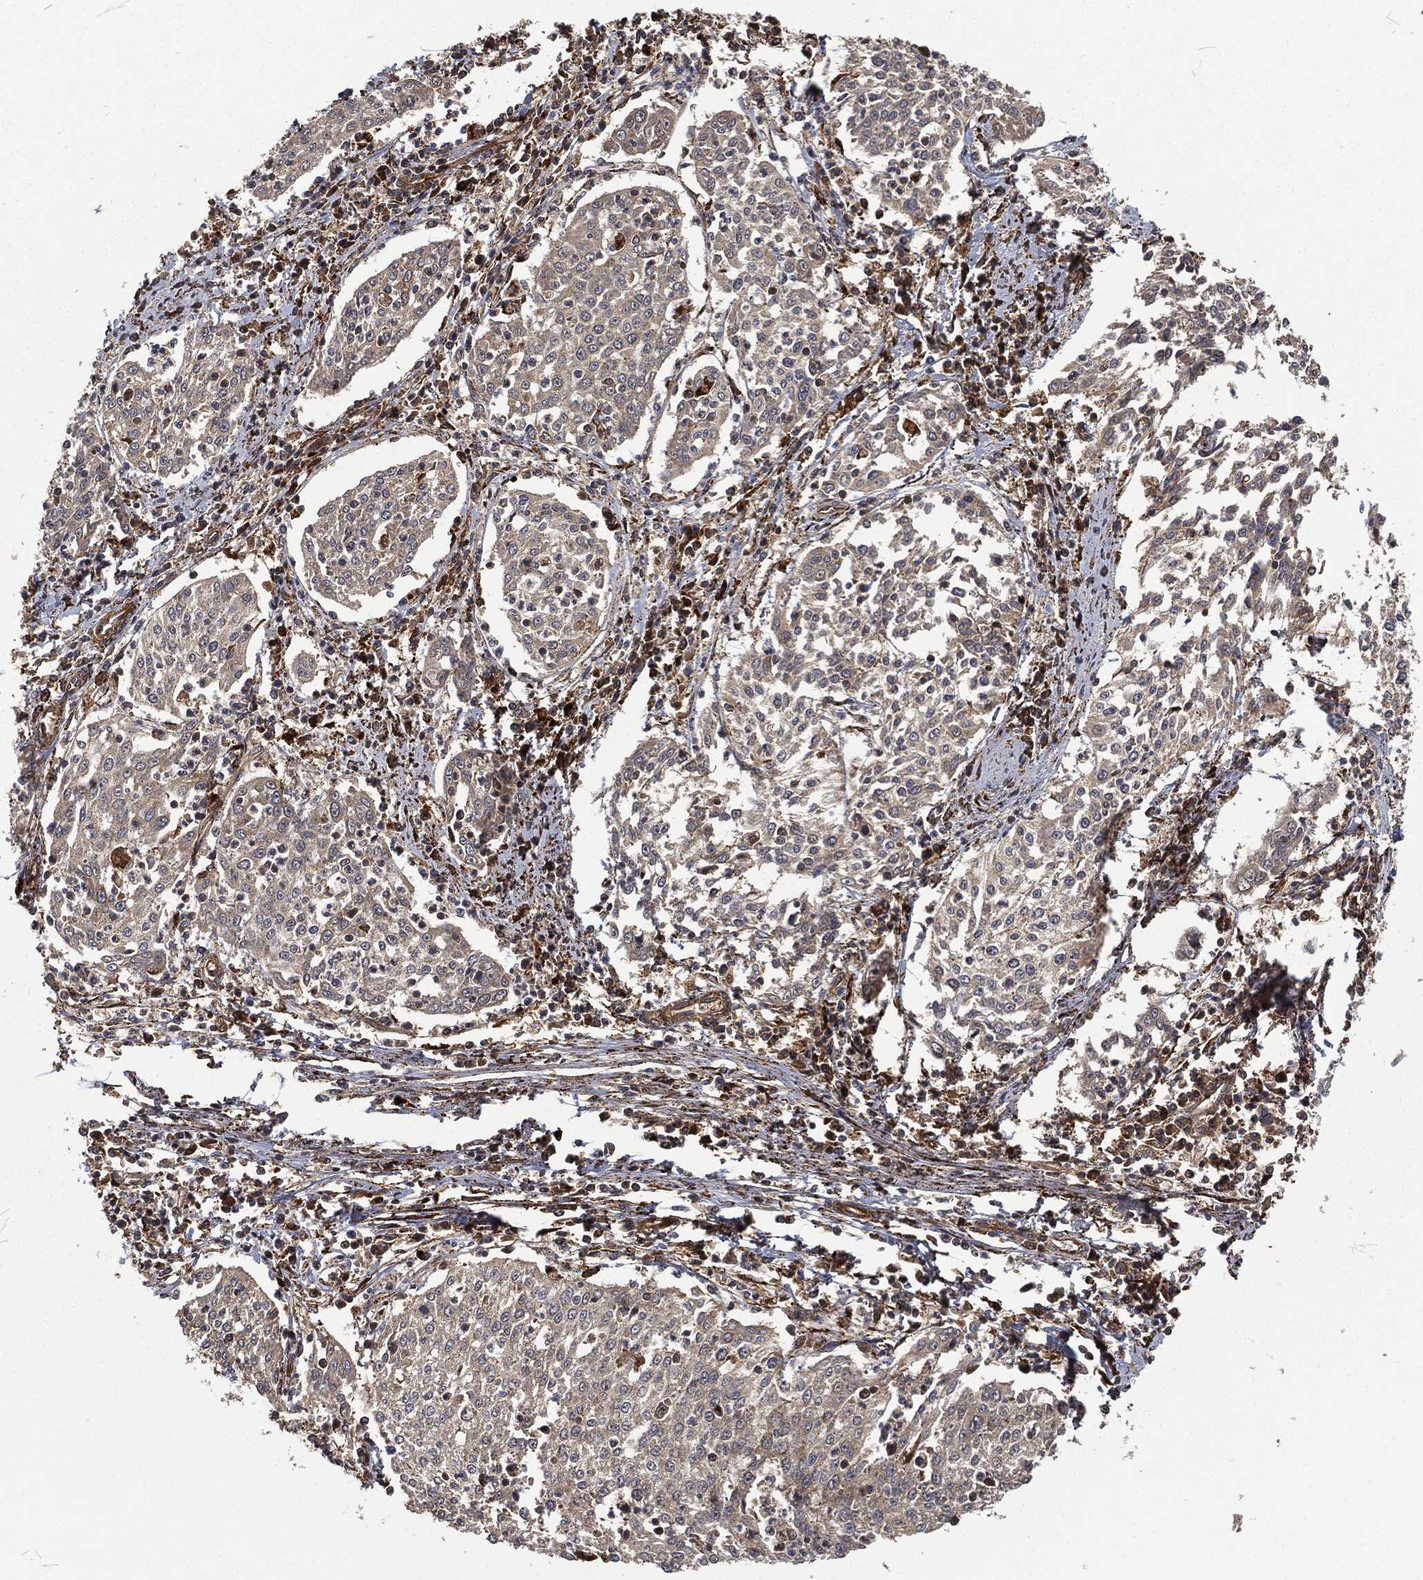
{"staining": {"intensity": "weak", "quantity": "25%-75%", "location": "cytoplasmic/membranous"}, "tissue": "cervical cancer", "cell_type": "Tumor cells", "image_type": "cancer", "snomed": [{"axis": "morphology", "description": "Squamous cell carcinoma, NOS"}, {"axis": "topography", "description": "Cervix"}], "caption": "High-power microscopy captured an immunohistochemistry (IHC) image of cervical cancer (squamous cell carcinoma), revealing weak cytoplasmic/membranous positivity in about 25%-75% of tumor cells.", "gene": "RFTN1", "patient": {"sex": "female", "age": 41}}